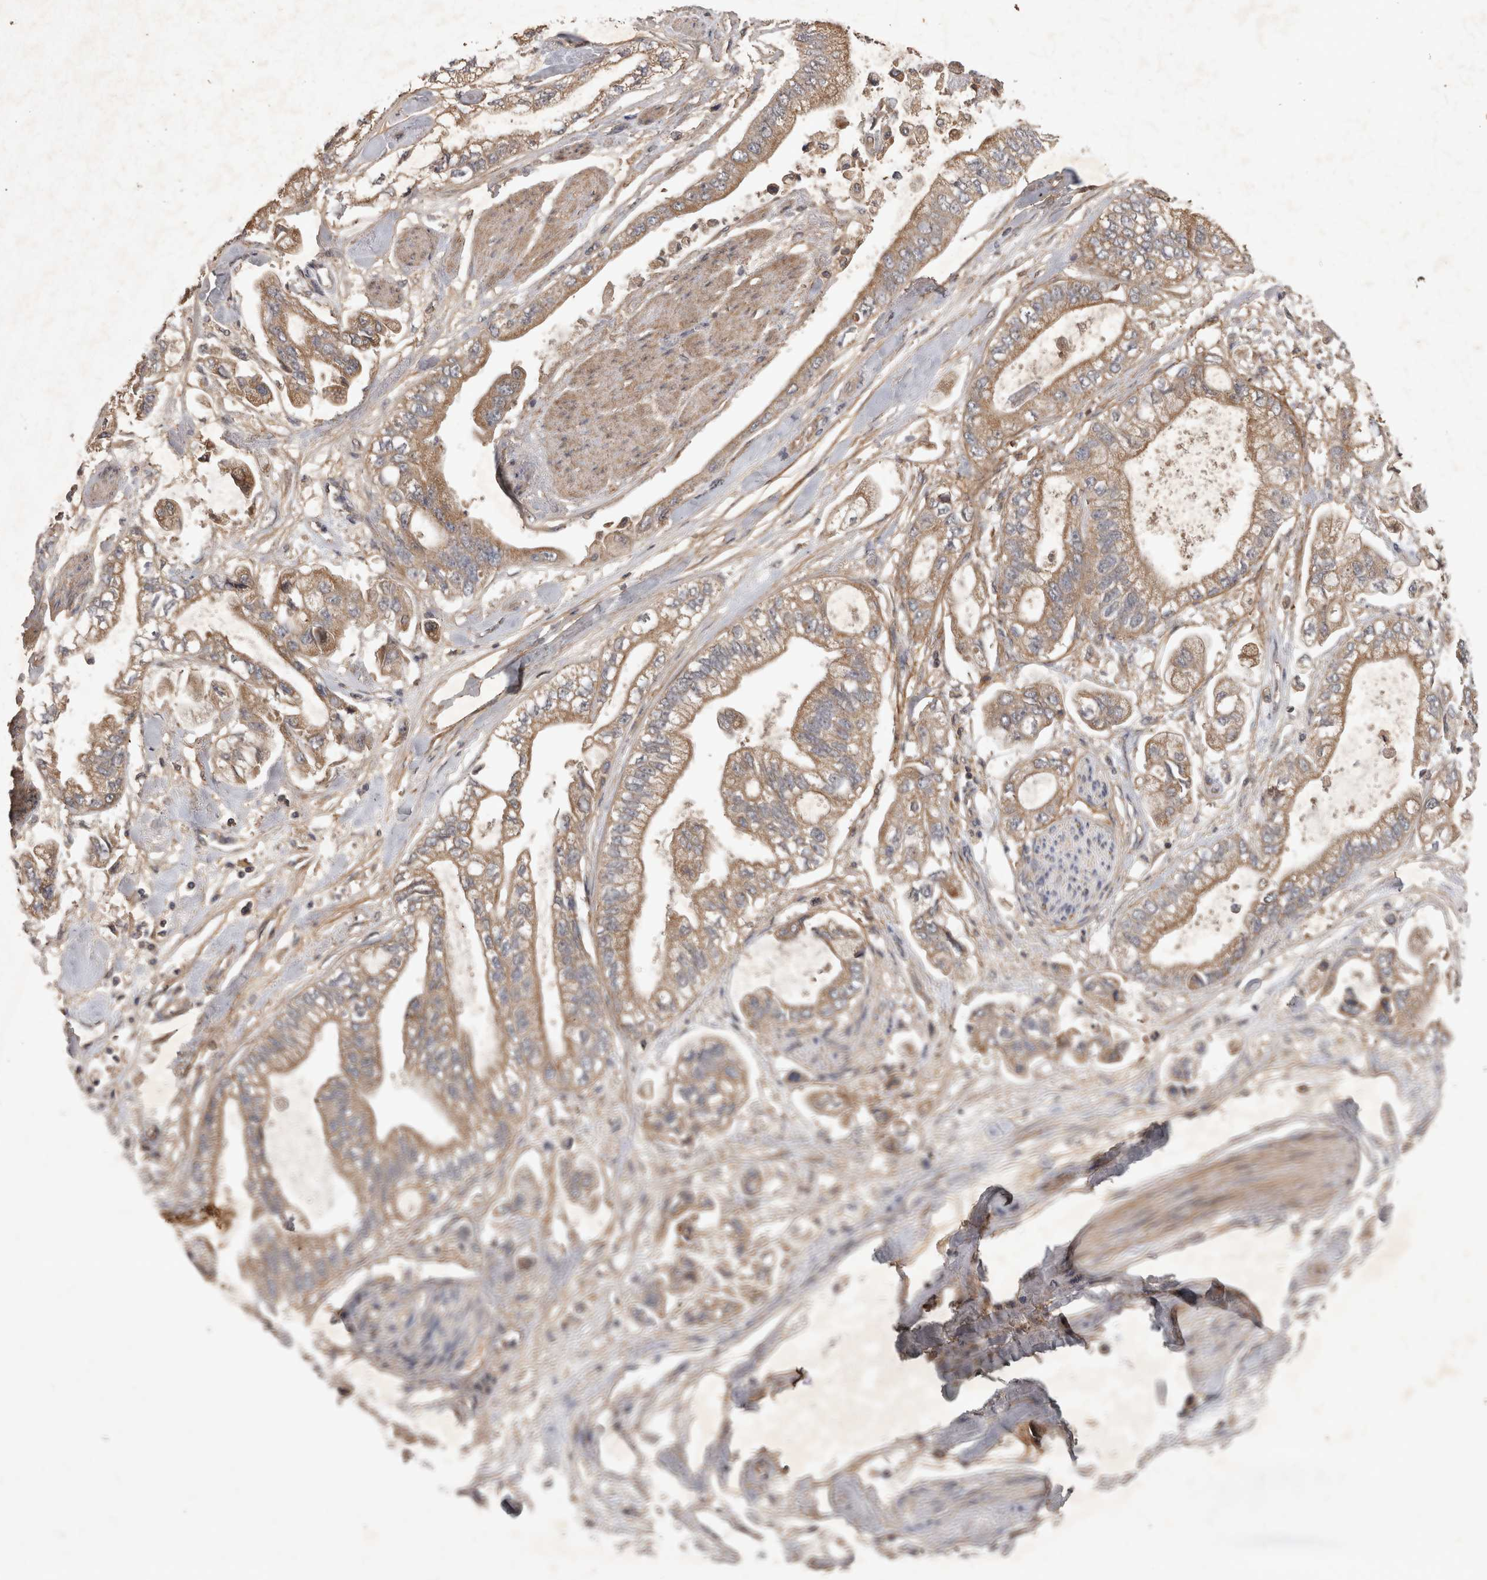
{"staining": {"intensity": "moderate", "quantity": ">75%", "location": "cytoplasmic/membranous"}, "tissue": "stomach cancer", "cell_type": "Tumor cells", "image_type": "cancer", "snomed": [{"axis": "morphology", "description": "Normal tissue, NOS"}, {"axis": "morphology", "description": "Adenocarcinoma, NOS"}, {"axis": "topography", "description": "Stomach"}], "caption": "Immunohistochemical staining of human stomach cancer (adenocarcinoma) shows medium levels of moderate cytoplasmic/membranous positivity in approximately >75% of tumor cells.", "gene": "TRMT61B", "patient": {"sex": "male", "age": 62}}